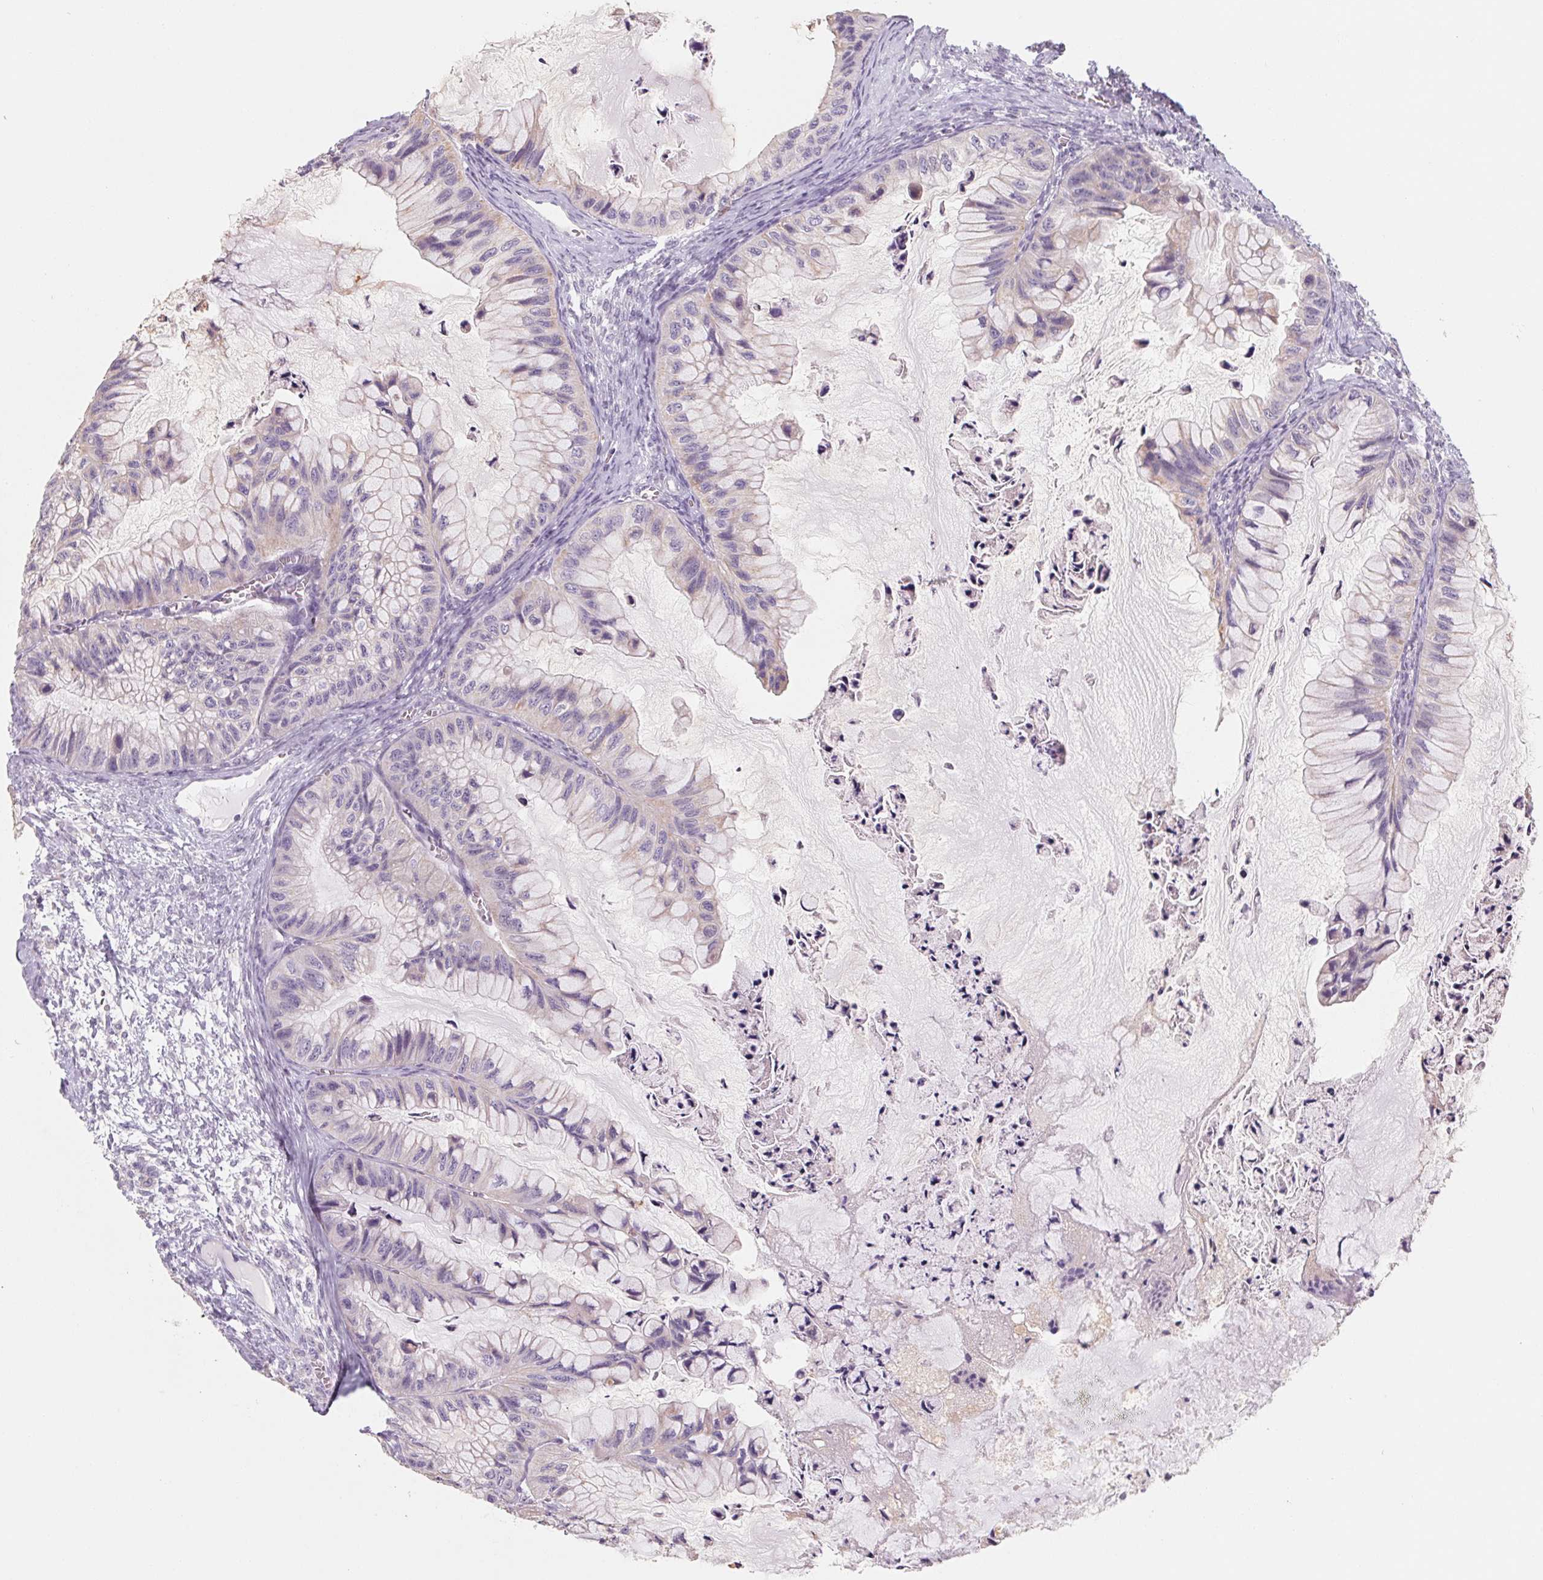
{"staining": {"intensity": "weak", "quantity": "<25%", "location": "cytoplasmic/membranous"}, "tissue": "ovarian cancer", "cell_type": "Tumor cells", "image_type": "cancer", "snomed": [{"axis": "morphology", "description": "Cystadenocarcinoma, mucinous, NOS"}, {"axis": "topography", "description": "Ovary"}], "caption": "There is no significant staining in tumor cells of ovarian cancer (mucinous cystadenocarcinoma). (DAB (3,3'-diaminobenzidine) immunohistochemistry (IHC) visualized using brightfield microscopy, high magnification).", "gene": "POU1F1", "patient": {"sex": "female", "age": 72}}